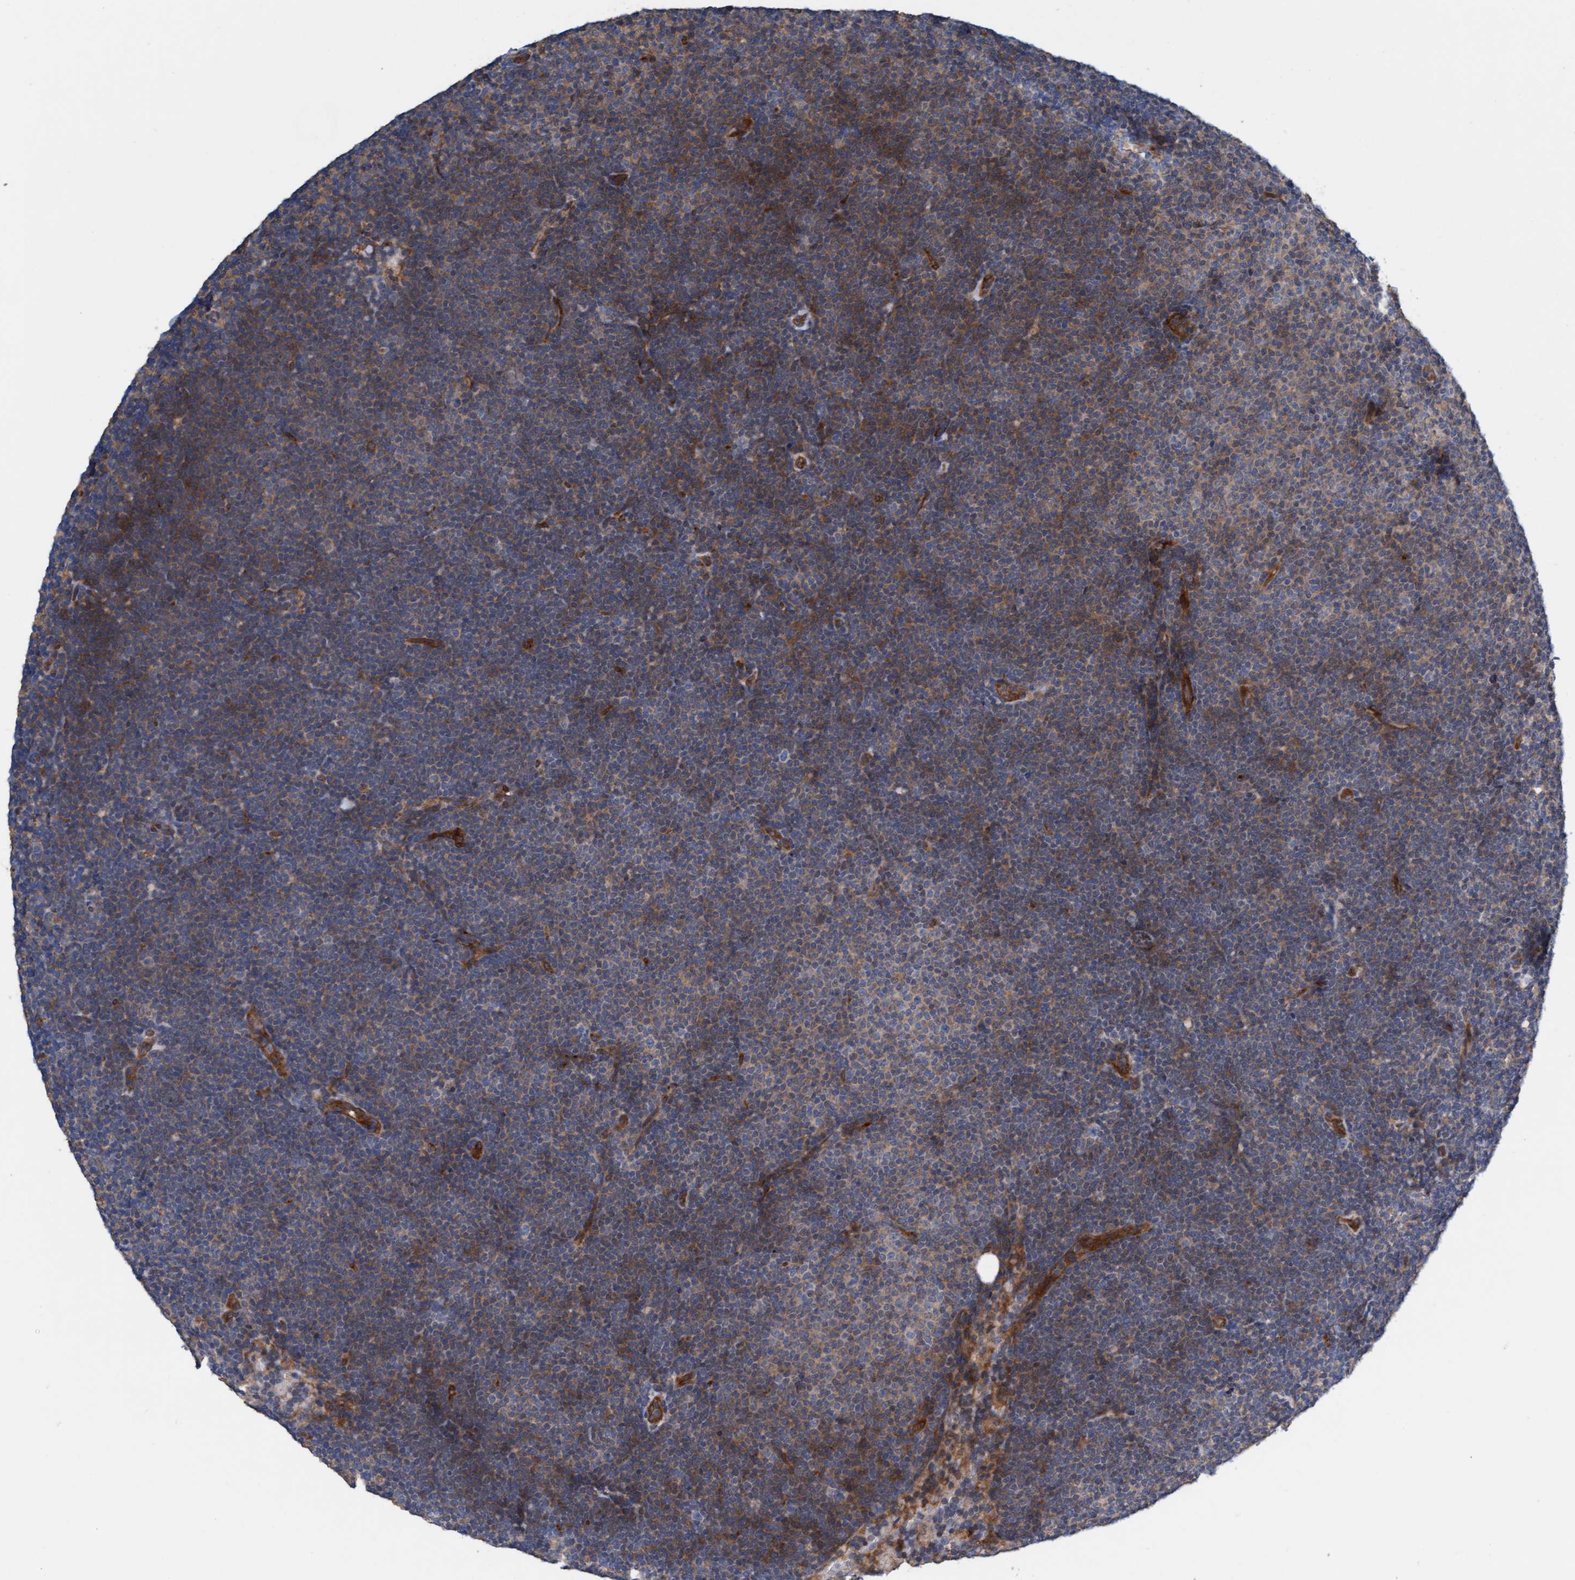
{"staining": {"intensity": "moderate", "quantity": "<25%", "location": "cytoplasmic/membranous"}, "tissue": "lymphoma", "cell_type": "Tumor cells", "image_type": "cancer", "snomed": [{"axis": "morphology", "description": "Malignant lymphoma, non-Hodgkin's type, Low grade"}, {"axis": "topography", "description": "Lymph node"}], "caption": "DAB (3,3'-diaminobenzidine) immunohistochemical staining of human low-grade malignant lymphoma, non-Hodgkin's type shows moderate cytoplasmic/membranous protein positivity in about <25% of tumor cells.", "gene": "FMNL3", "patient": {"sex": "female", "age": 53}}